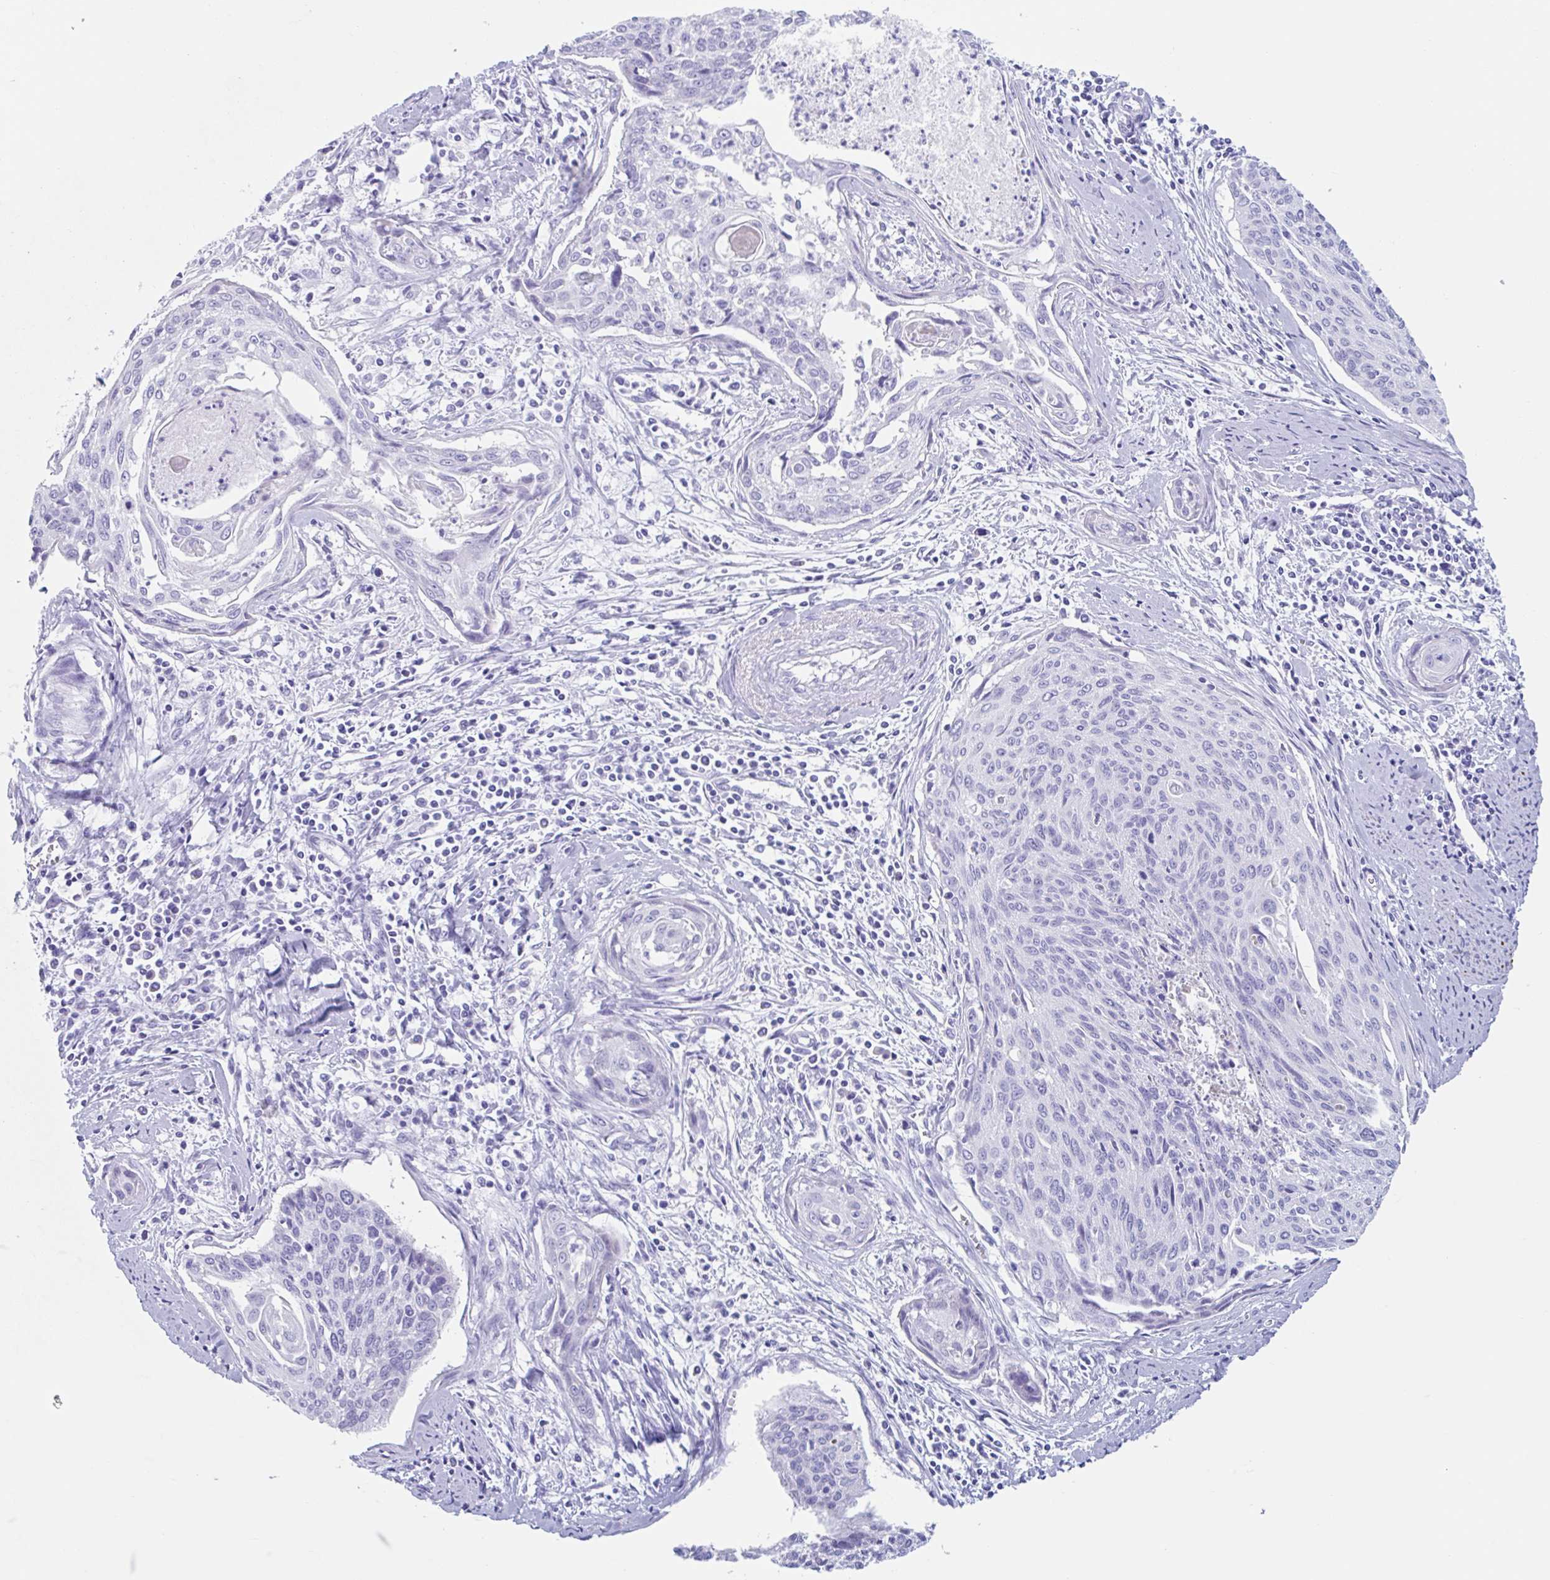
{"staining": {"intensity": "negative", "quantity": "none", "location": "none"}, "tissue": "cervical cancer", "cell_type": "Tumor cells", "image_type": "cancer", "snomed": [{"axis": "morphology", "description": "Squamous cell carcinoma, NOS"}, {"axis": "topography", "description": "Cervix"}], "caption": "Image shows no protein staining in tumor cells of cervical cancer tissue.", "gene": "CPTP", "patient": {"sex": "female", "age": 55}}